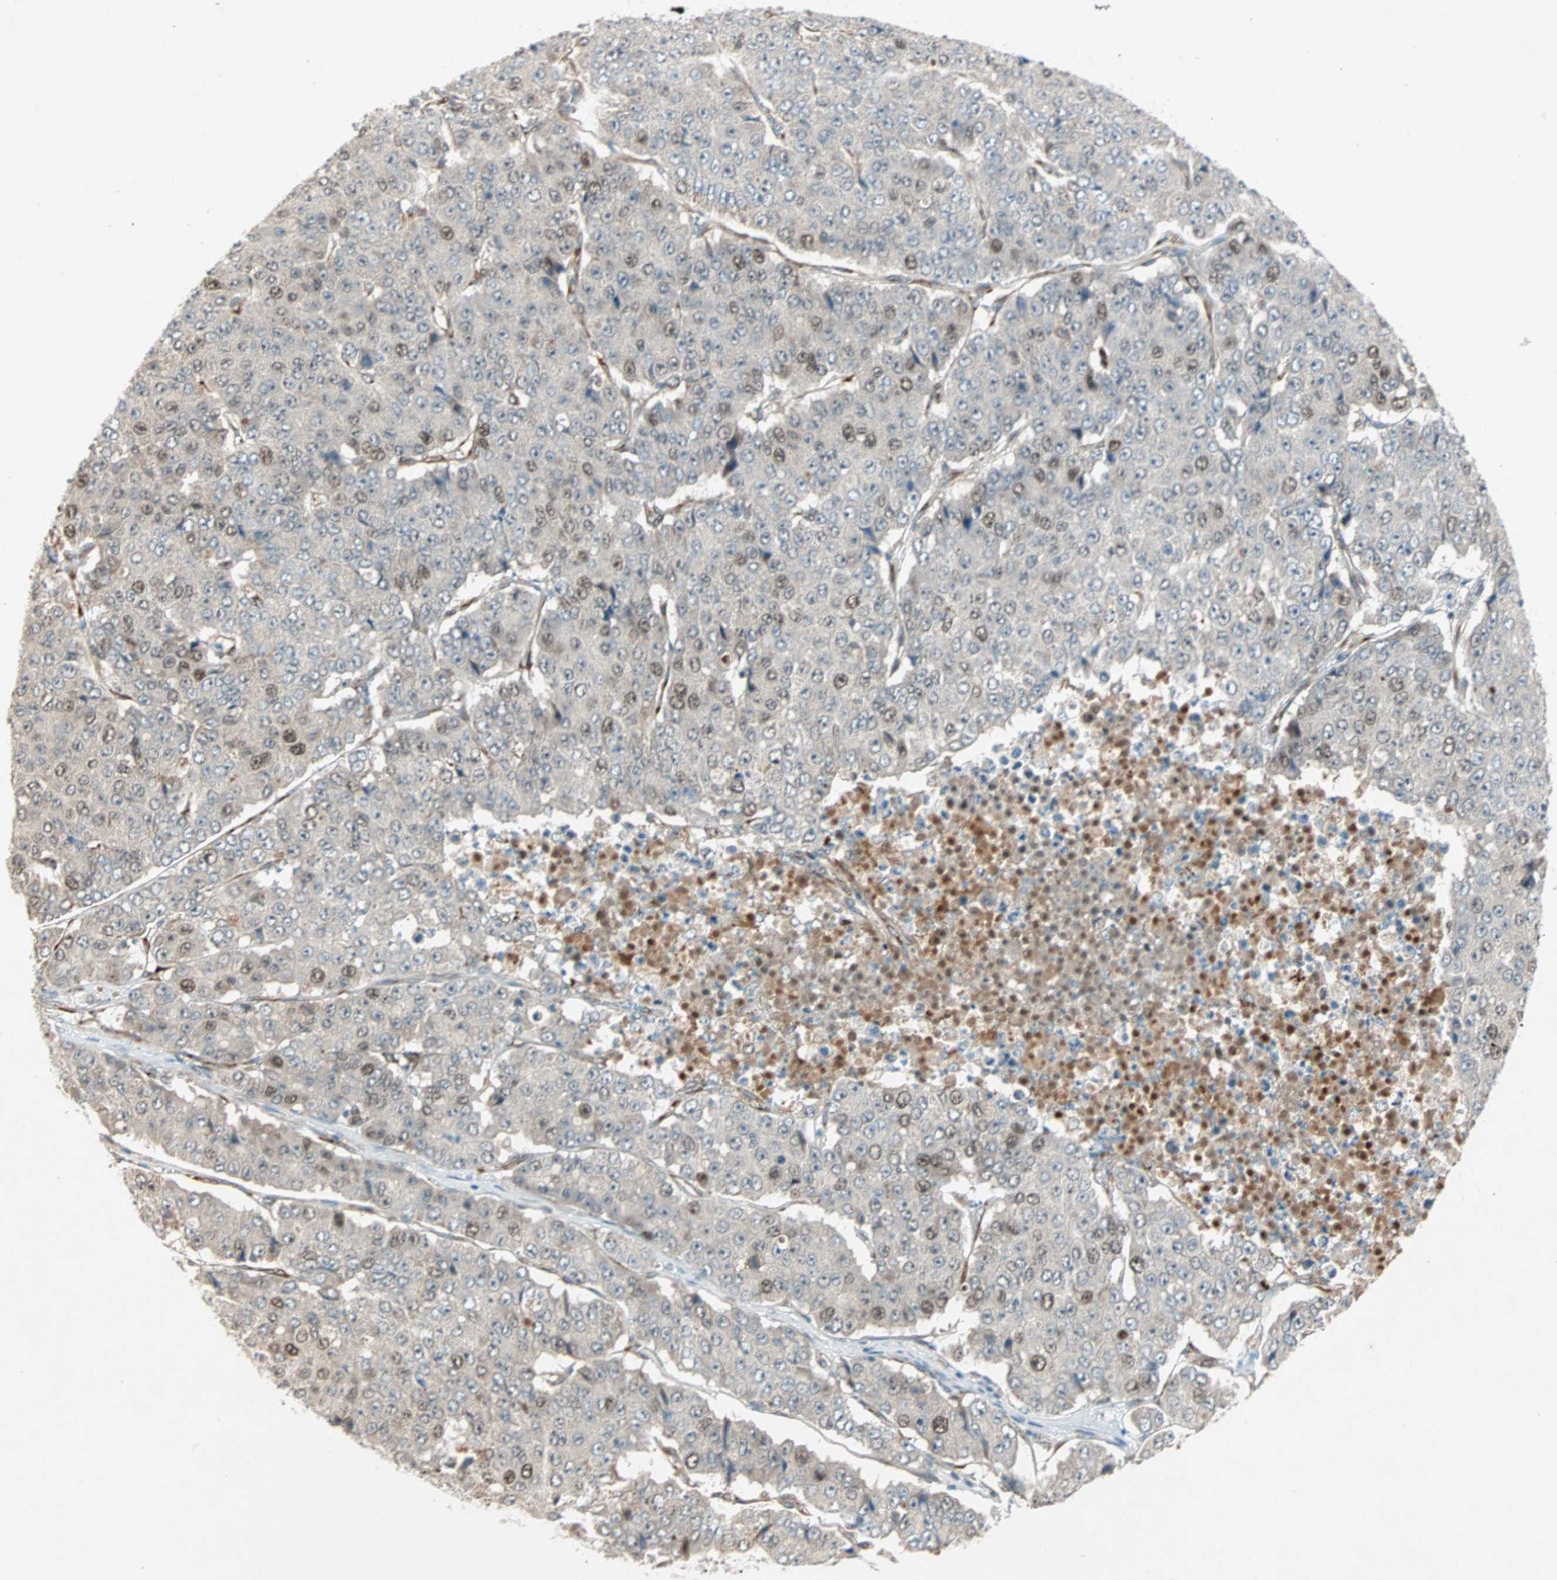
{"staining": {"intensity": "weak", "quantity": ">75%", "location": "cytoplasmic/membranous,nuclear"}, "tissue": "pancreatic cancer", "cell_type": "Tumor cells", "image_type": "cancer", "snomed": [{"axis": "morphology", "description": "Adenocarcinoma, NOS"}, {"axis": "topography", "description": "Pancreas"}], "caption": "A brown stain highlights weak cytoplasmic/membranous and nuclear expression of a protein in human pancreatic cancer (adenocarcinoma) tumor cells.", "gene": "ZNF37A", "patient": {"sex": "male", "age": 50}}